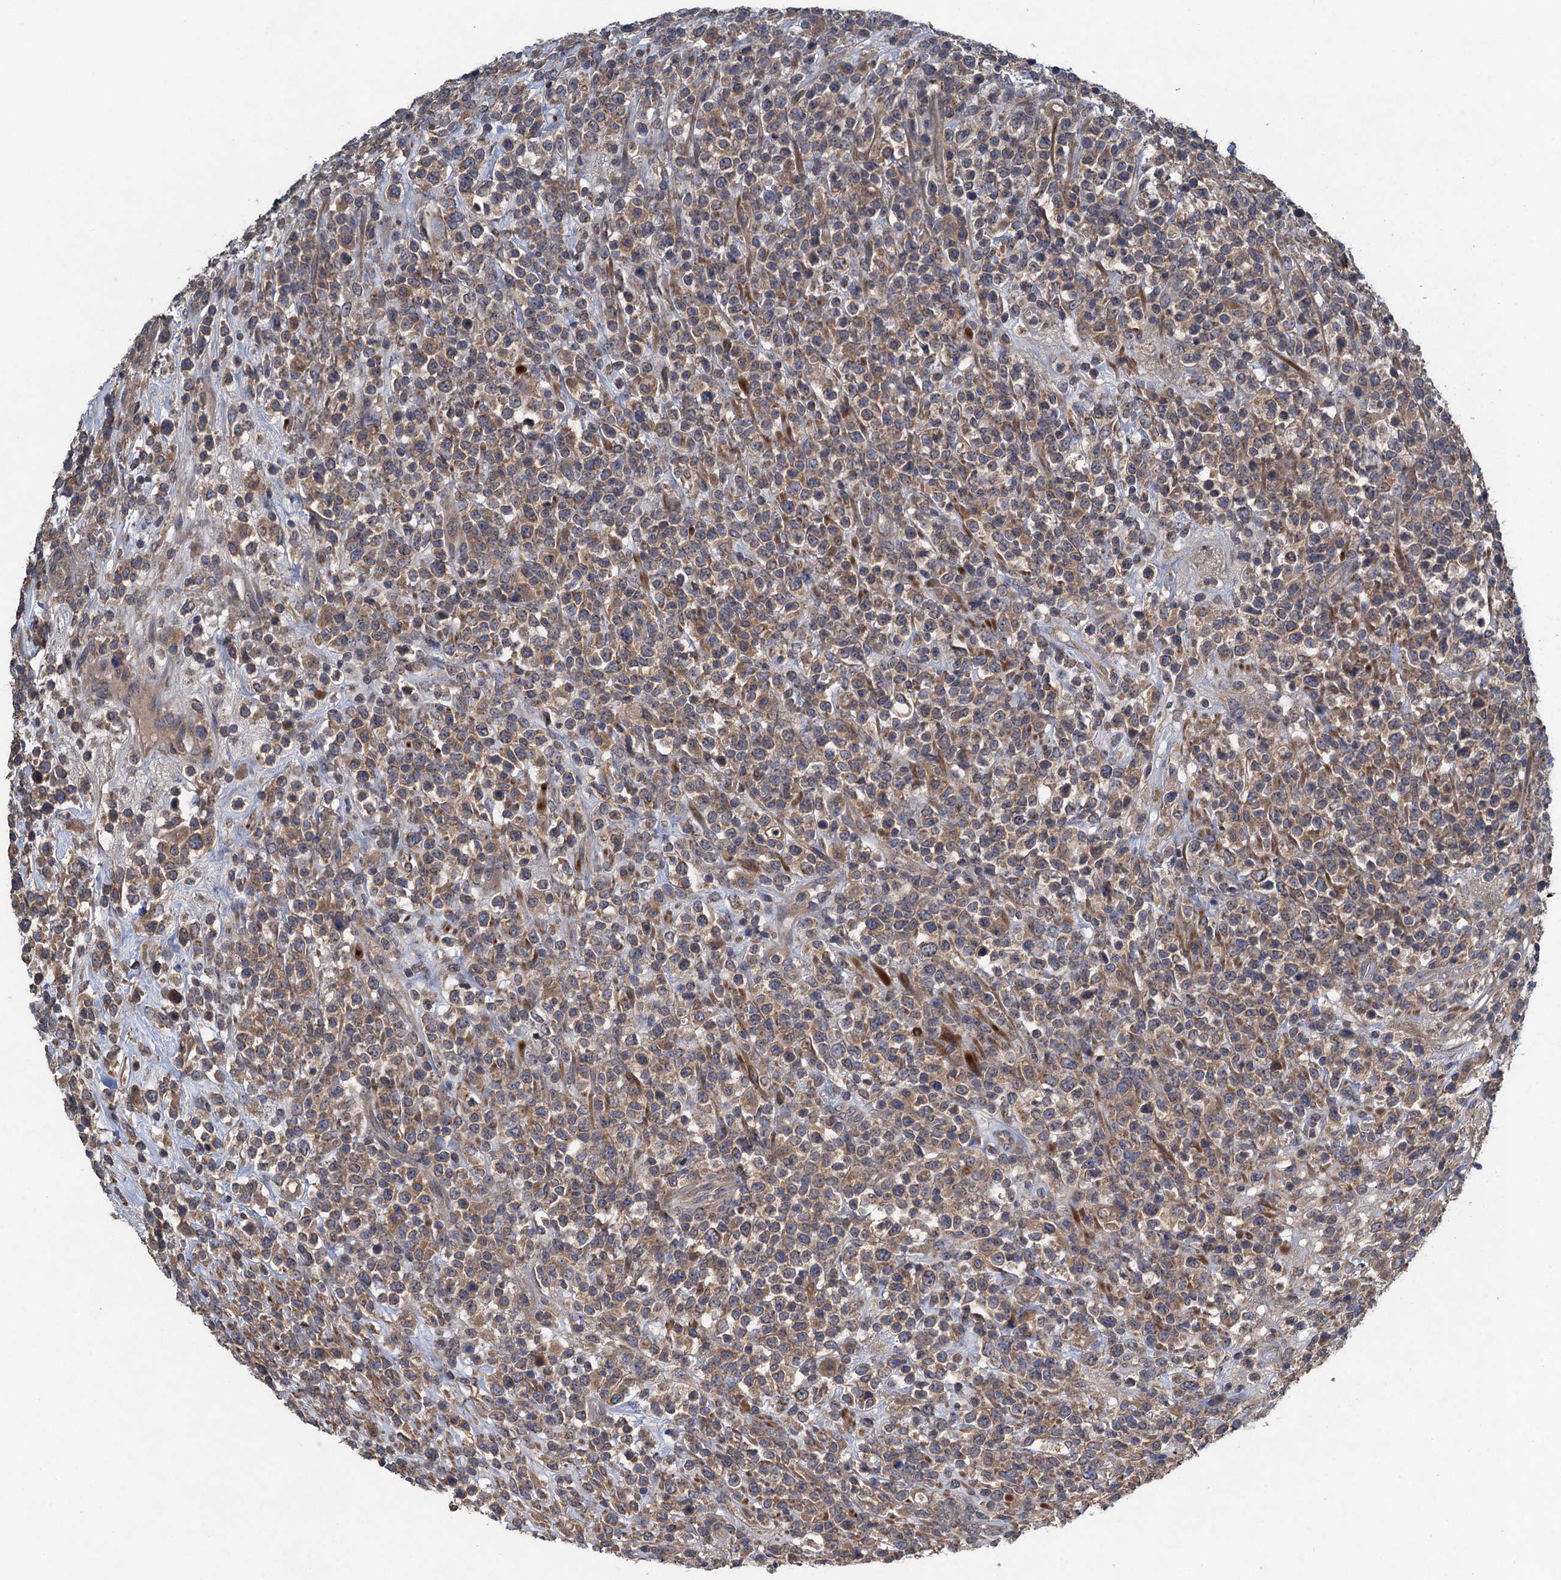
{"staining": {"intensity": "weak", "quantity": ">75%", "location": "cytoplasmic/membranous"}, "tissue": "lymphoma", "cell_type": "Tumor cells", "image_type": "cancer", "snomed": [{"axis": "morphology", "description": "Malignant lymphoma, non-Hodgkin's type, High grade"}, {"axis": "topography", "description": "Colon"}], "caption": "This histopathology image reveals immunohistochemistry staining of human high-grade malignant lymphoma, non-Hodgkin's type, with low weak cytoplasmic/membranous positivity in approximately >75% of tumor cells.", "gene": "CNTN5", "patient": {"sex": "female", "age": 53}}